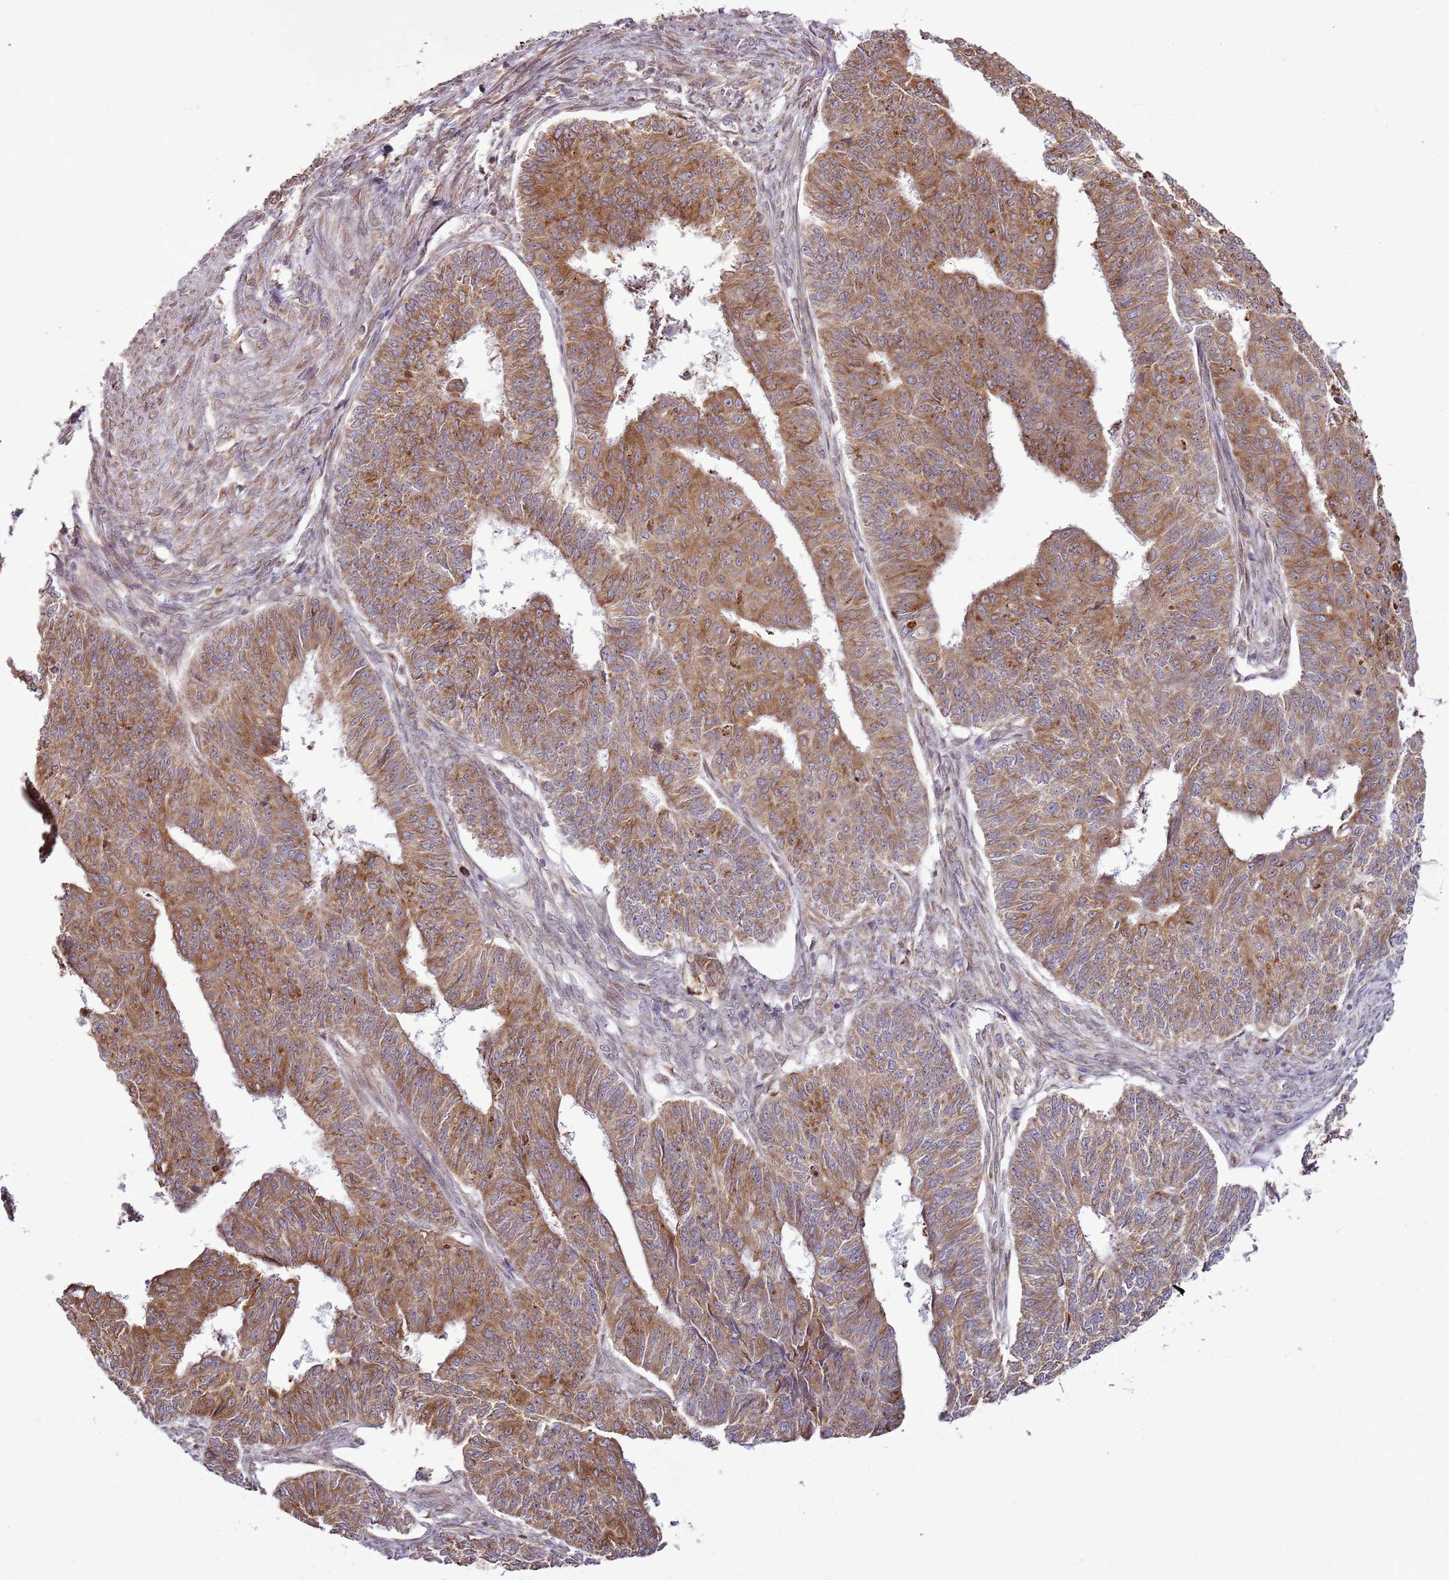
{"staining": {"intensity": "moderate", "quantity": ">75%", "location": "cytoplasmic/membranous"}, "tissue": "endometrial cancer", "cell_type": "Tumor cells", "image_type": "cancer", "snomed": [{"axis": "morphology", "description": "Adenocarcinoma, NOS"}, {"axis": "topography", "description": "Endometrium"}], "caption": "Brown immunohistochemical staining in endometrial cancer demonstrates moderate cytoplasmic/membranous expression in approximately >75% of tumor cells.", "gene": "TMED10", "patient": {"sex": "female", "age": 32}}